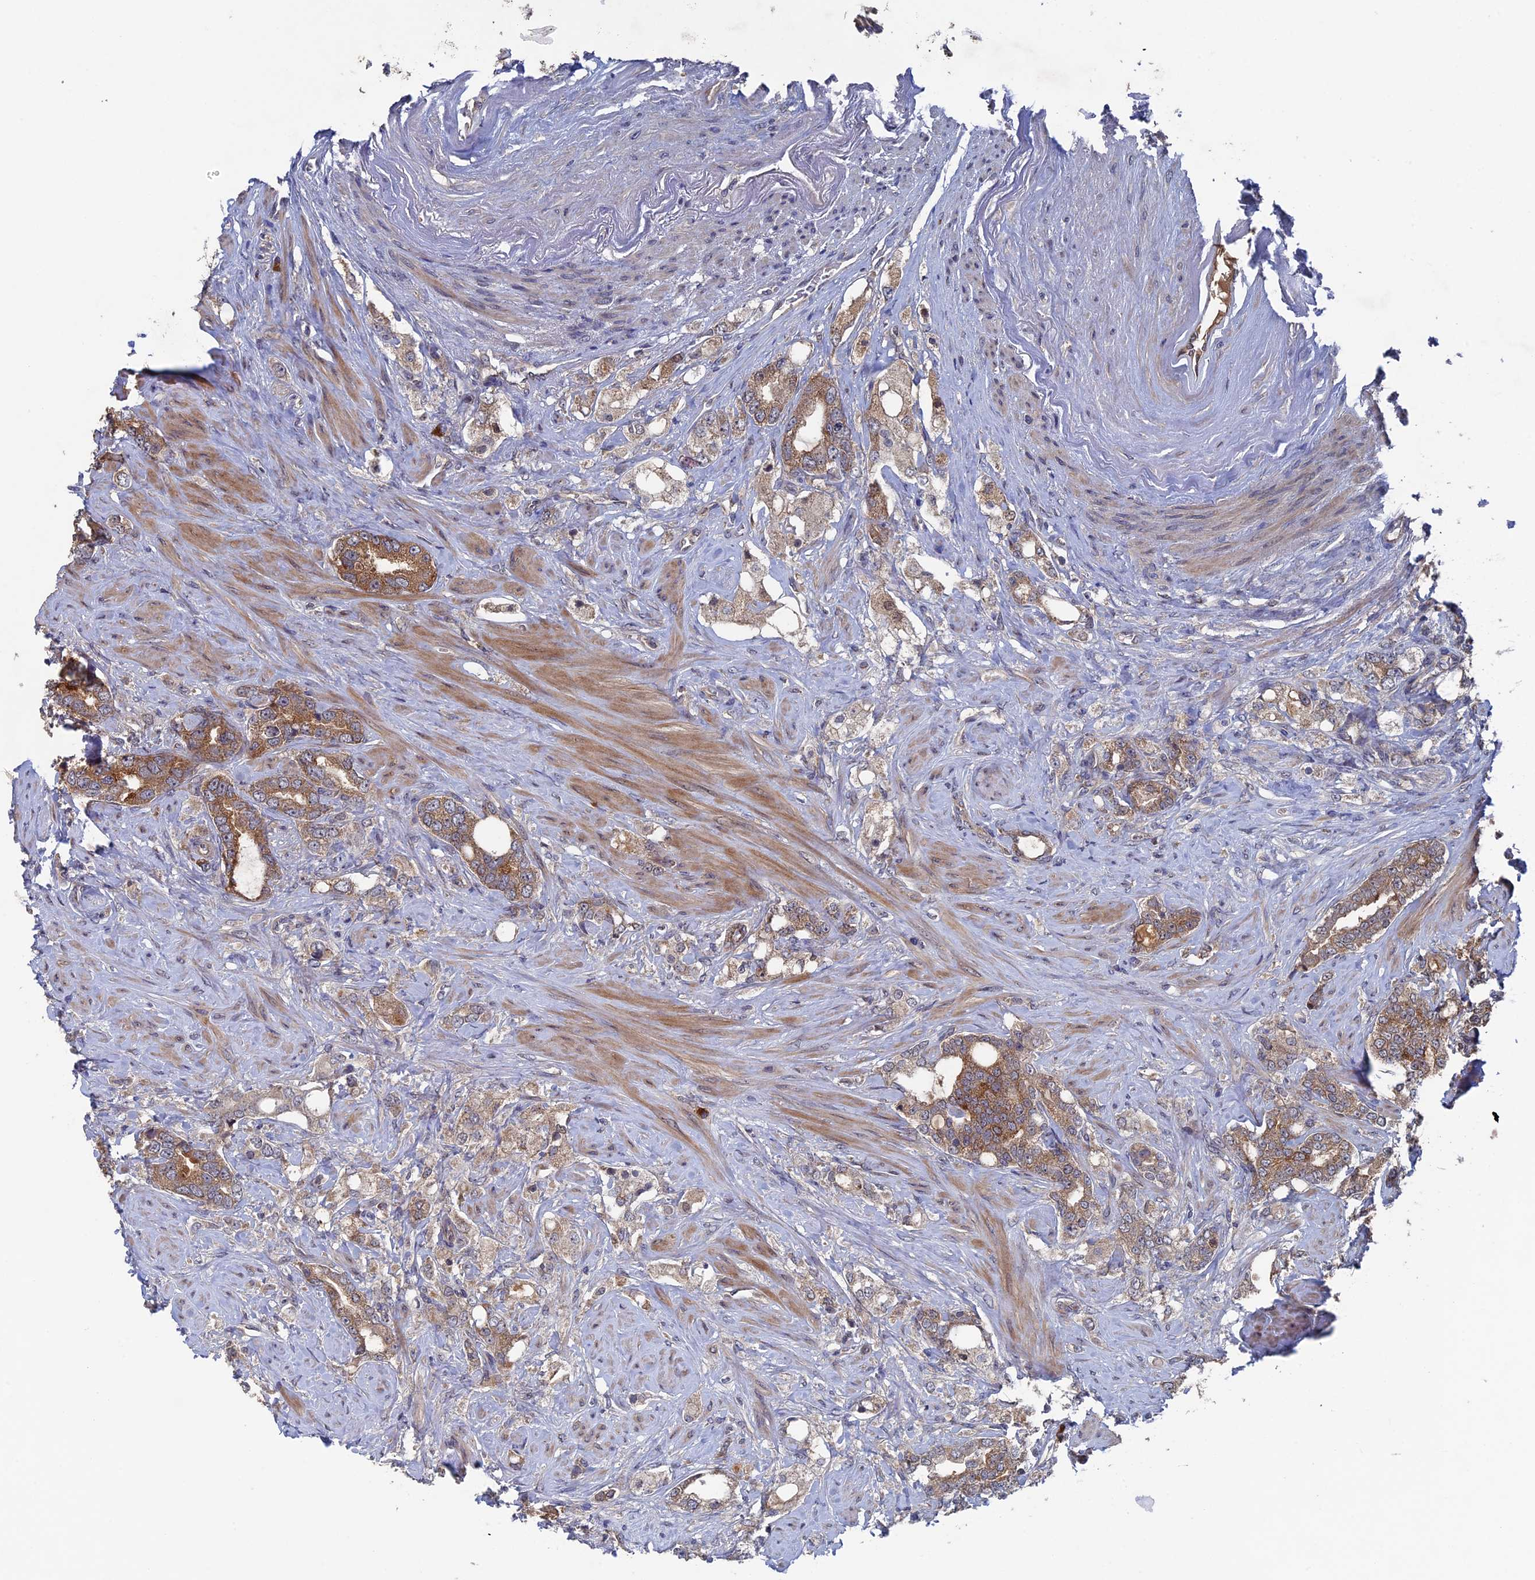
{"staining": {"intensity": "moderate", "quantity": "<25%", "location": "cytoplasmic/membranous"}, "tissue": "prostate cancer", "cell_type": "Tumor cells", "image_type": "cancer", "snomed": [{"axis": "morphology", "description": "Adenocarcinoma, High grade"}, {"axis": "topography", "description": "Prostate"}], "caption": "Immunohistochemistry of human prostate high-grade adenocarcinoma shows low levels of moderate cytoplasmic/membranous staining in about <25% of tumor cells.", "gene": "RAB15", "patient": {"sex": "male", "age": 64}}